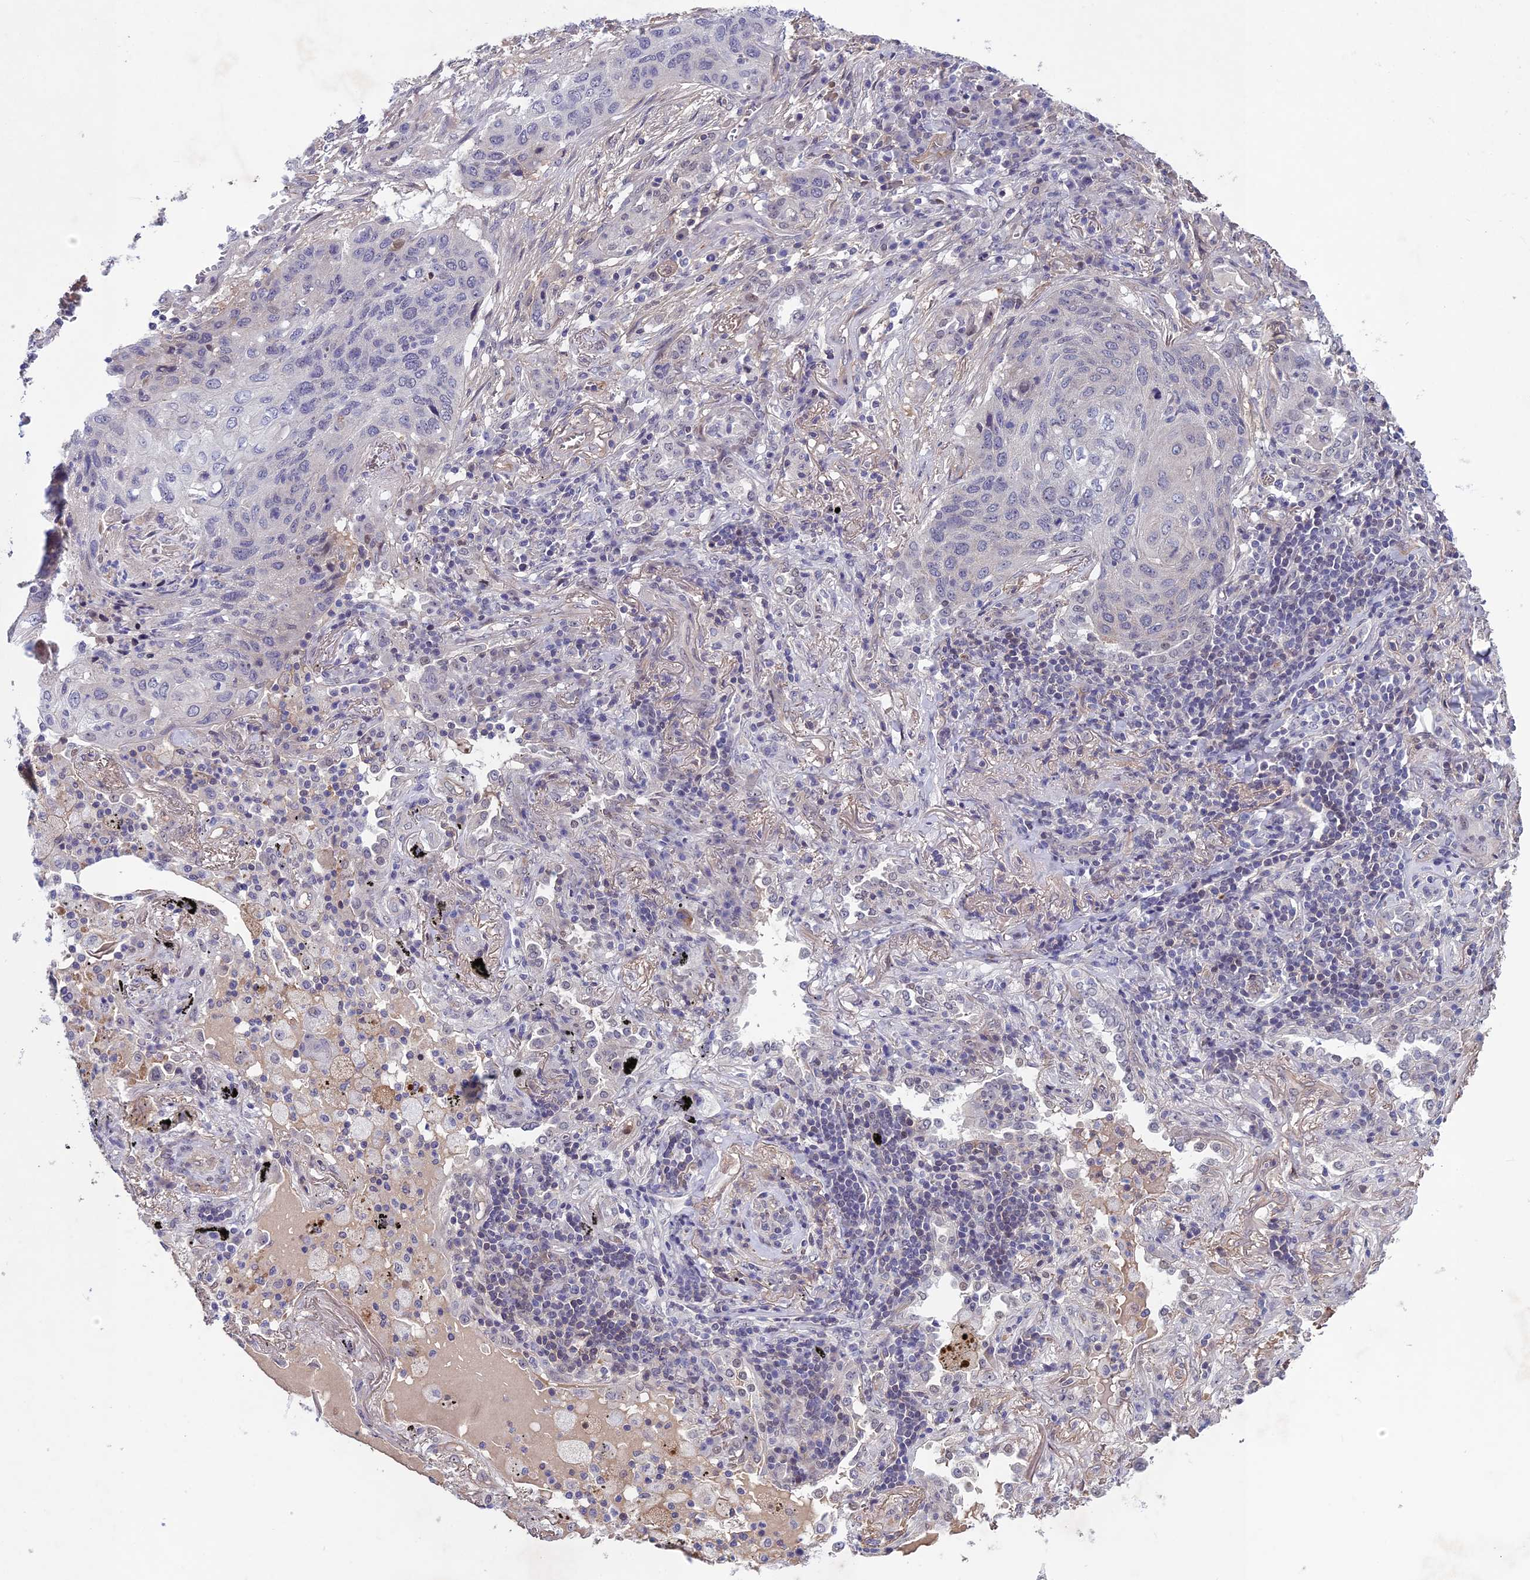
{"staining": {"intensity": "negative", "quantity": "none", "location": "none"}, "tissue": "lung cancer", "cell_type": "Tumor cells", "image_type": "cancer", "snomed": [{"axis": "morphology", "description": "Squamous cell carcinoma, NOS"}, {"axis": "topography", "description": "Lung"}], "caption": "Tumor cells show no significant protein staining in lung squamous cell carcinoma.", "gene": "FKBPL", "patient": {"sex": "female", "age": 63}}